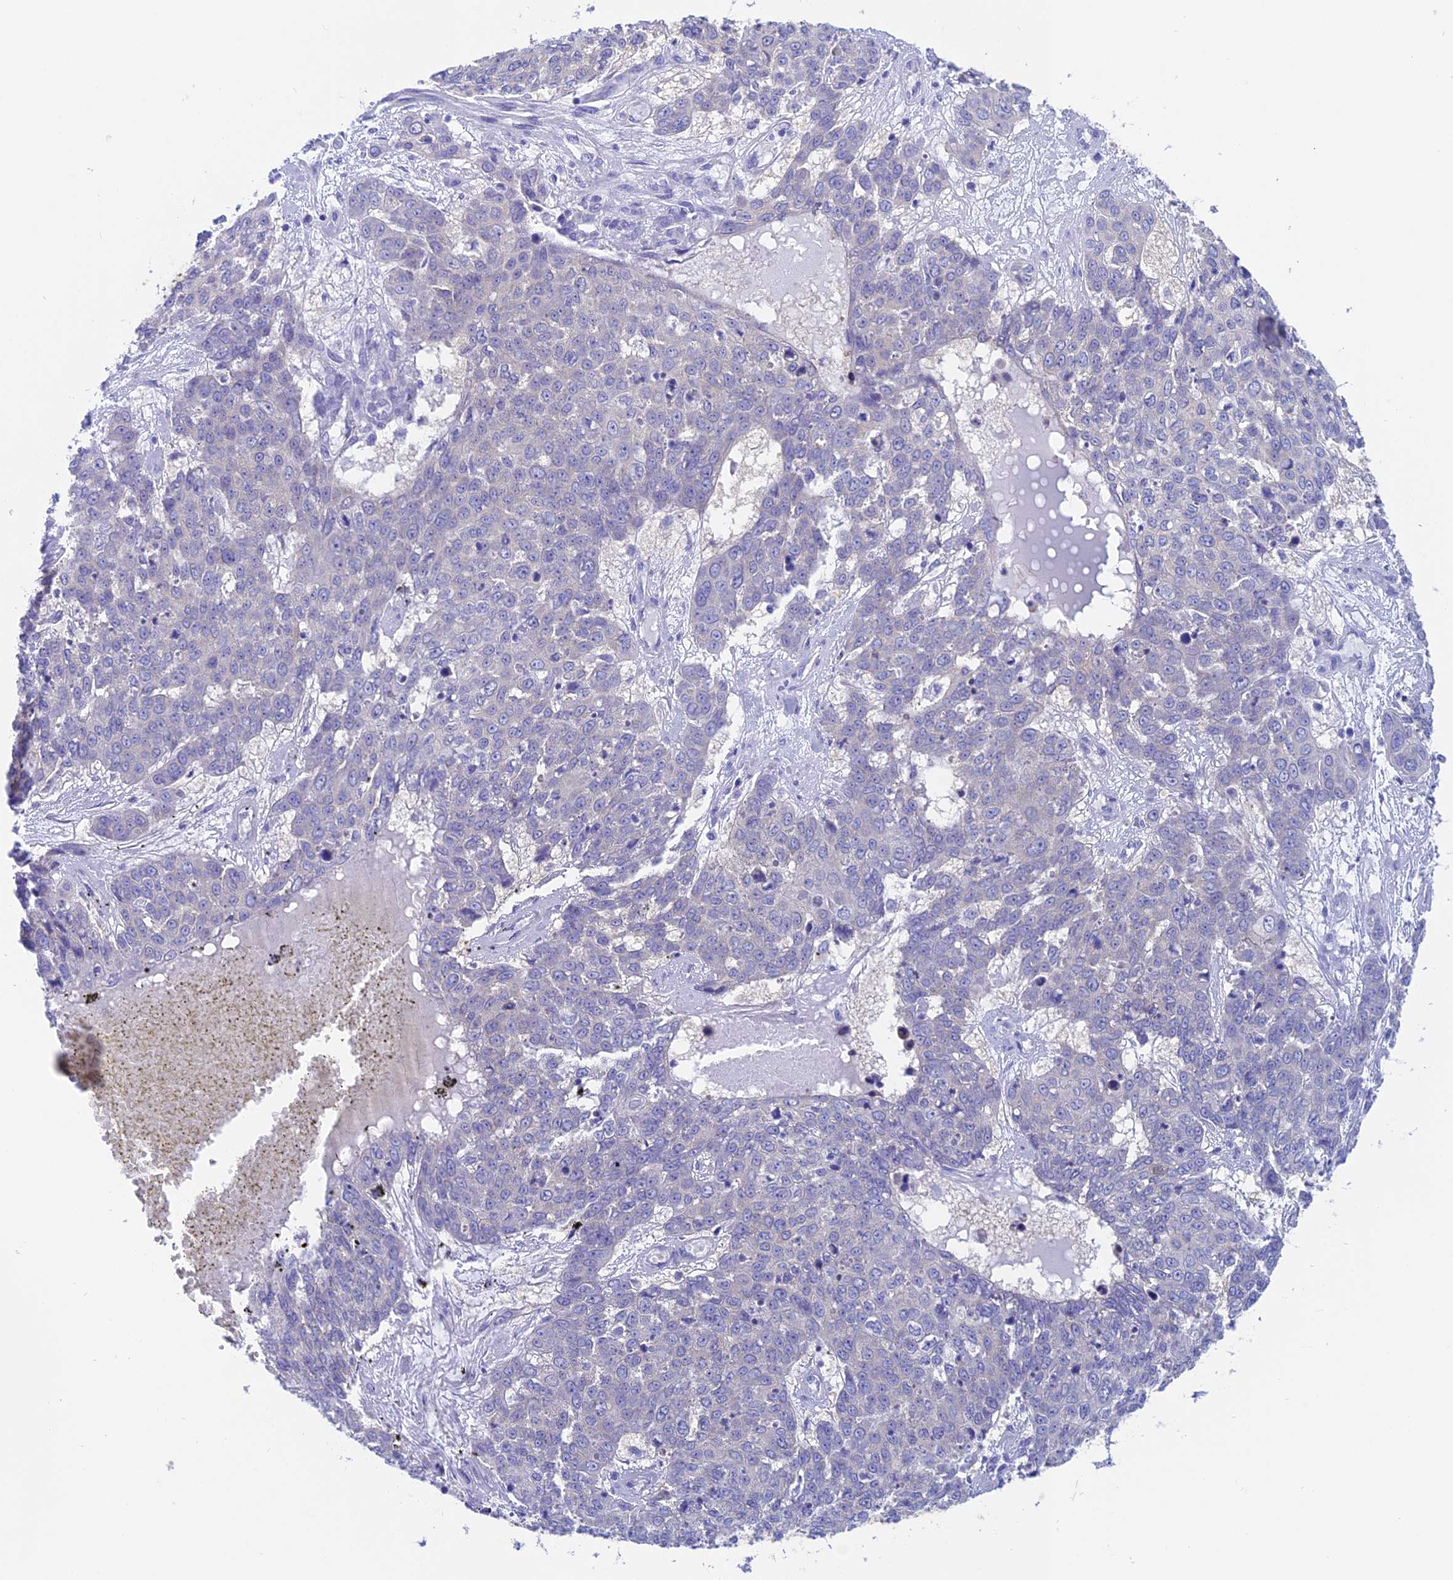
{"staining": {"intensity": "negative", "quantity": "none", "location": "none"}, "tissue": "skin cancer", "cell_type": "Tumor cells", "image_type": "cancer", "snomed": [{"axis": "morphology", "description": "Squamous cell carcinoma, NOS"}, {"axis": "topography", "description": "Skin"}], "caption": "IHC of skin cancer (squamous cell carcinoma) demonstrates no expression in tumor cells.", "gene": "LZTFL1", "patient": {"sex": "male", "age": 71}}